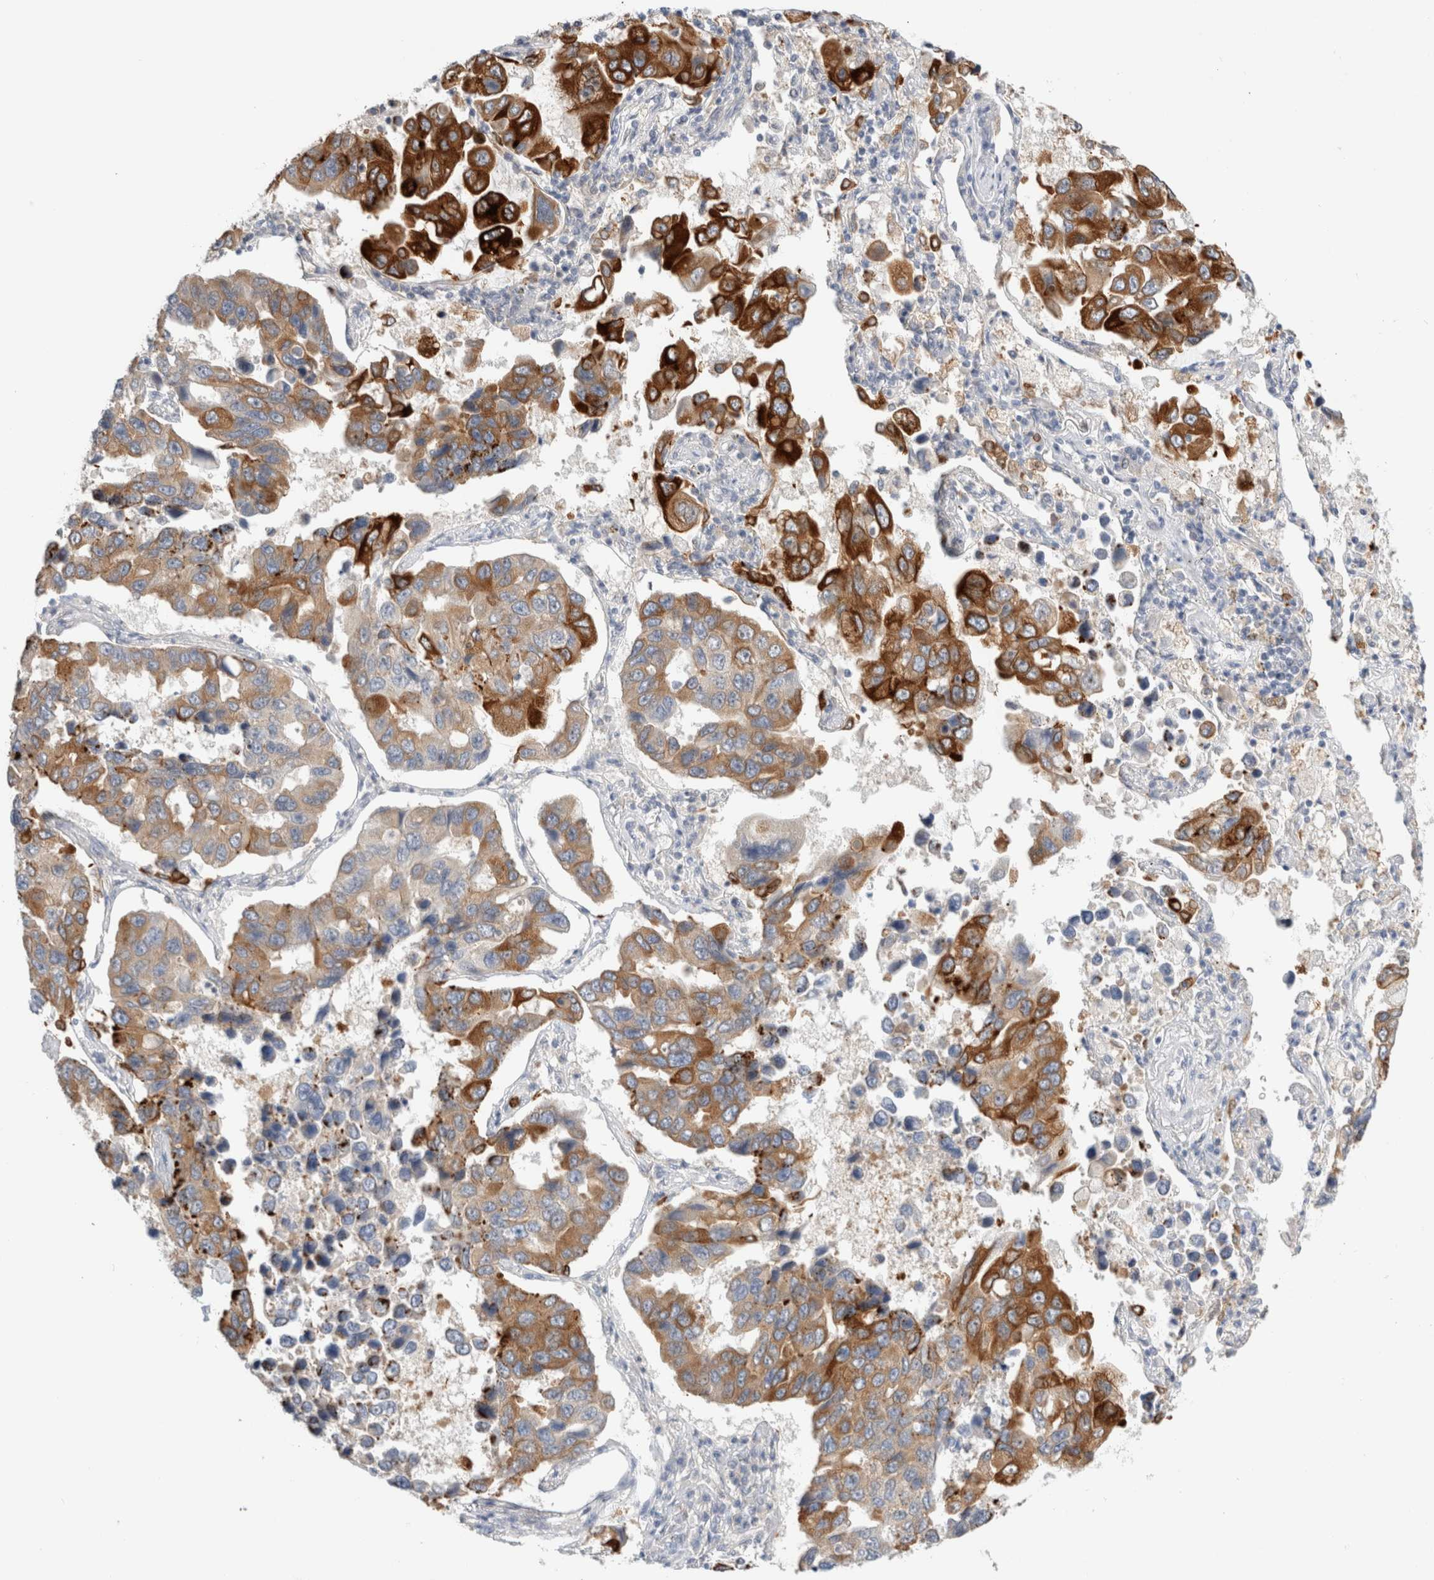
{"staining": {"intensity": "strong", "quantity": "25%-75%", "location": "cytoplasmic/membranous"}, "tissue": "lung cancer", "cell_type": "Tumor cells", "image_type": "cancer", "snomed": [{"axis": "morphology", "description": "Adenocarcinoma, NOS"}, {"axis": "topography", "description": "Lung"}], "caption": "High-power microscopy captured an IHC micrograph of lung adenocarcinoma, revealing strong cytoplasmic/membranous expression in approximately 25%-75% of tumor cells.", "gene": "SDR16C5", "patient": {"sex": "male", "age": 64}}